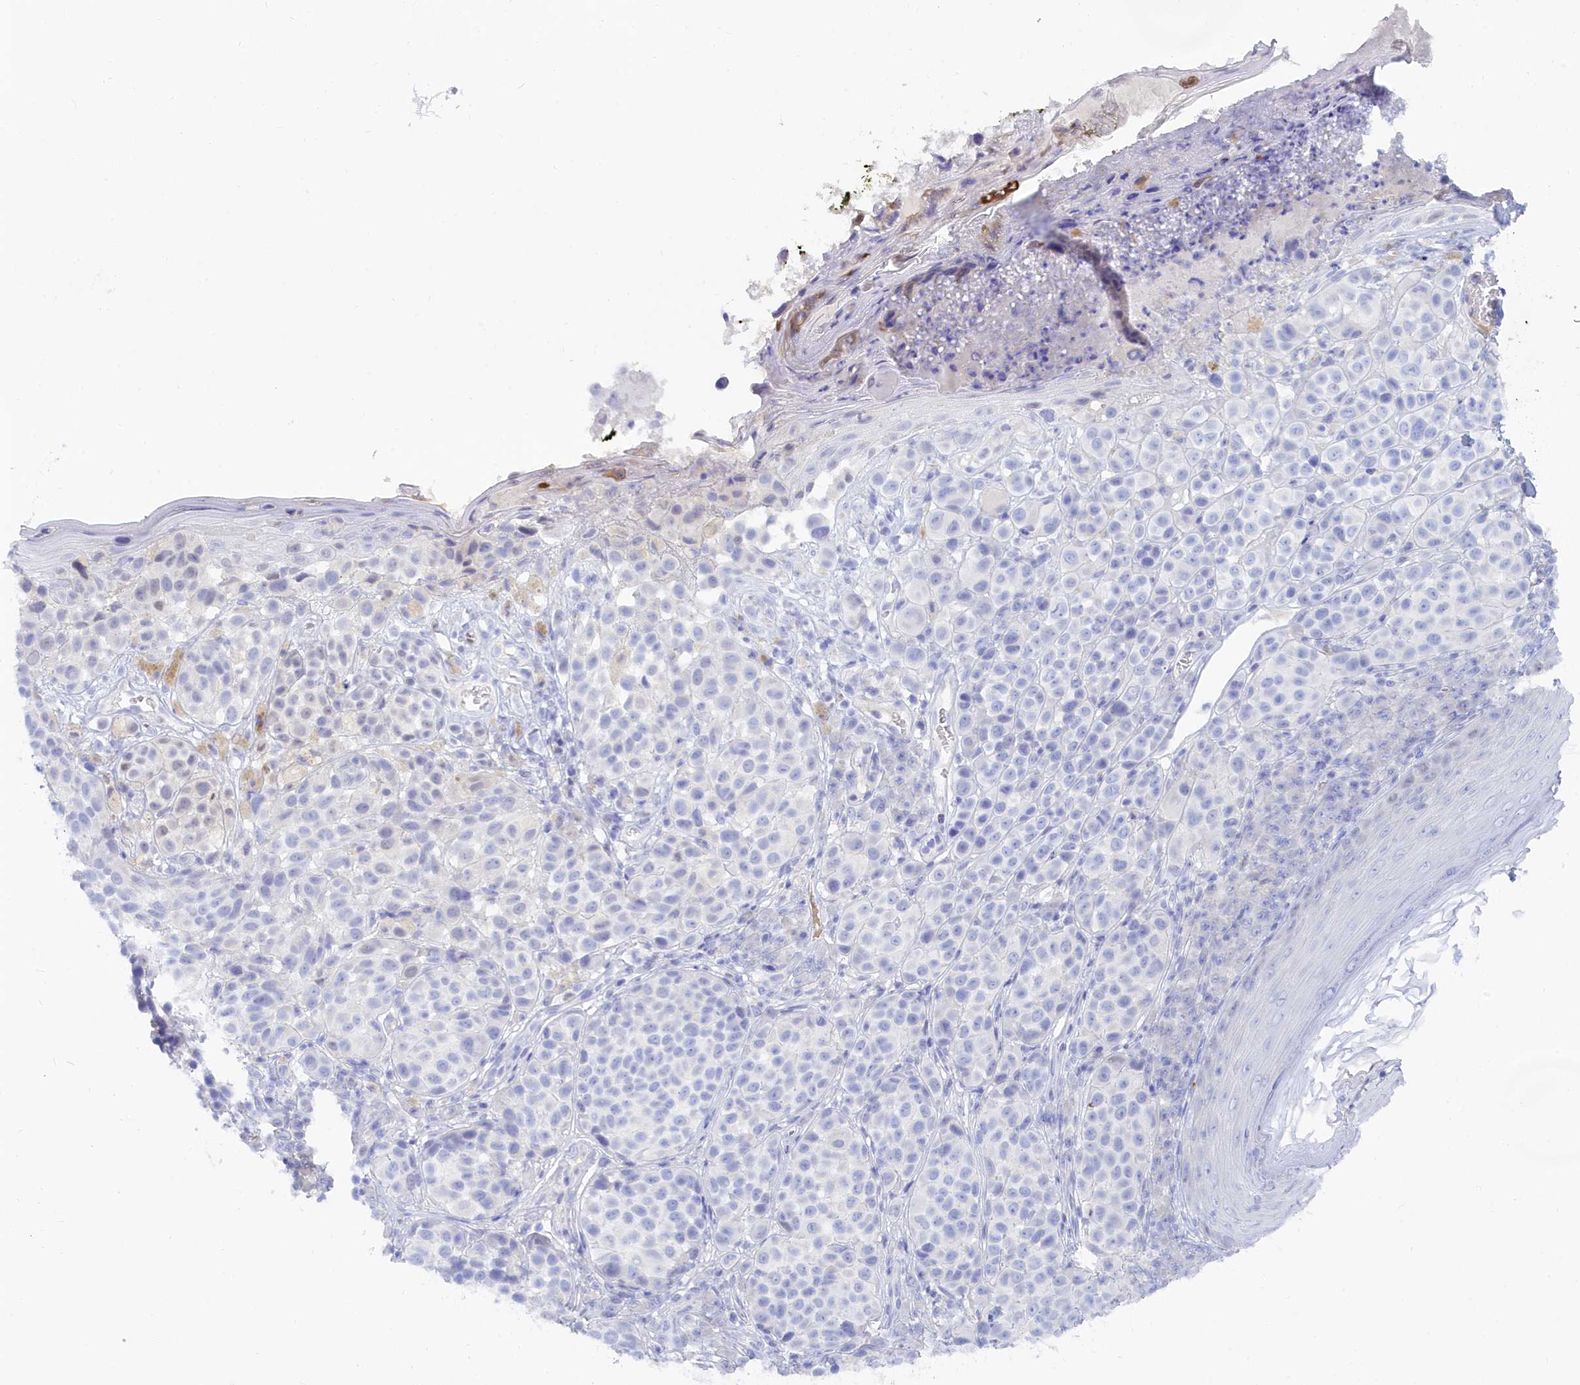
{"staining": {"intensity": "negative", "quantity": "none", "location": "none"}, "tissue": "melanoma", "cell_type": "Tumor cells", "image_type": "cancer", "snomed": [{"axis": "morphology", "description": "Malignant melanoma, NOS"}, {"axis": "topography", "description": "Skin"}], "caption": "High power microscopy photomicrograph of an immunohistochemistry photomicrograph of melanoma, revealing no significant staining in tumor cells.", "gene": "TRIM10", "patient": {"sex": "male", "age": 38}}